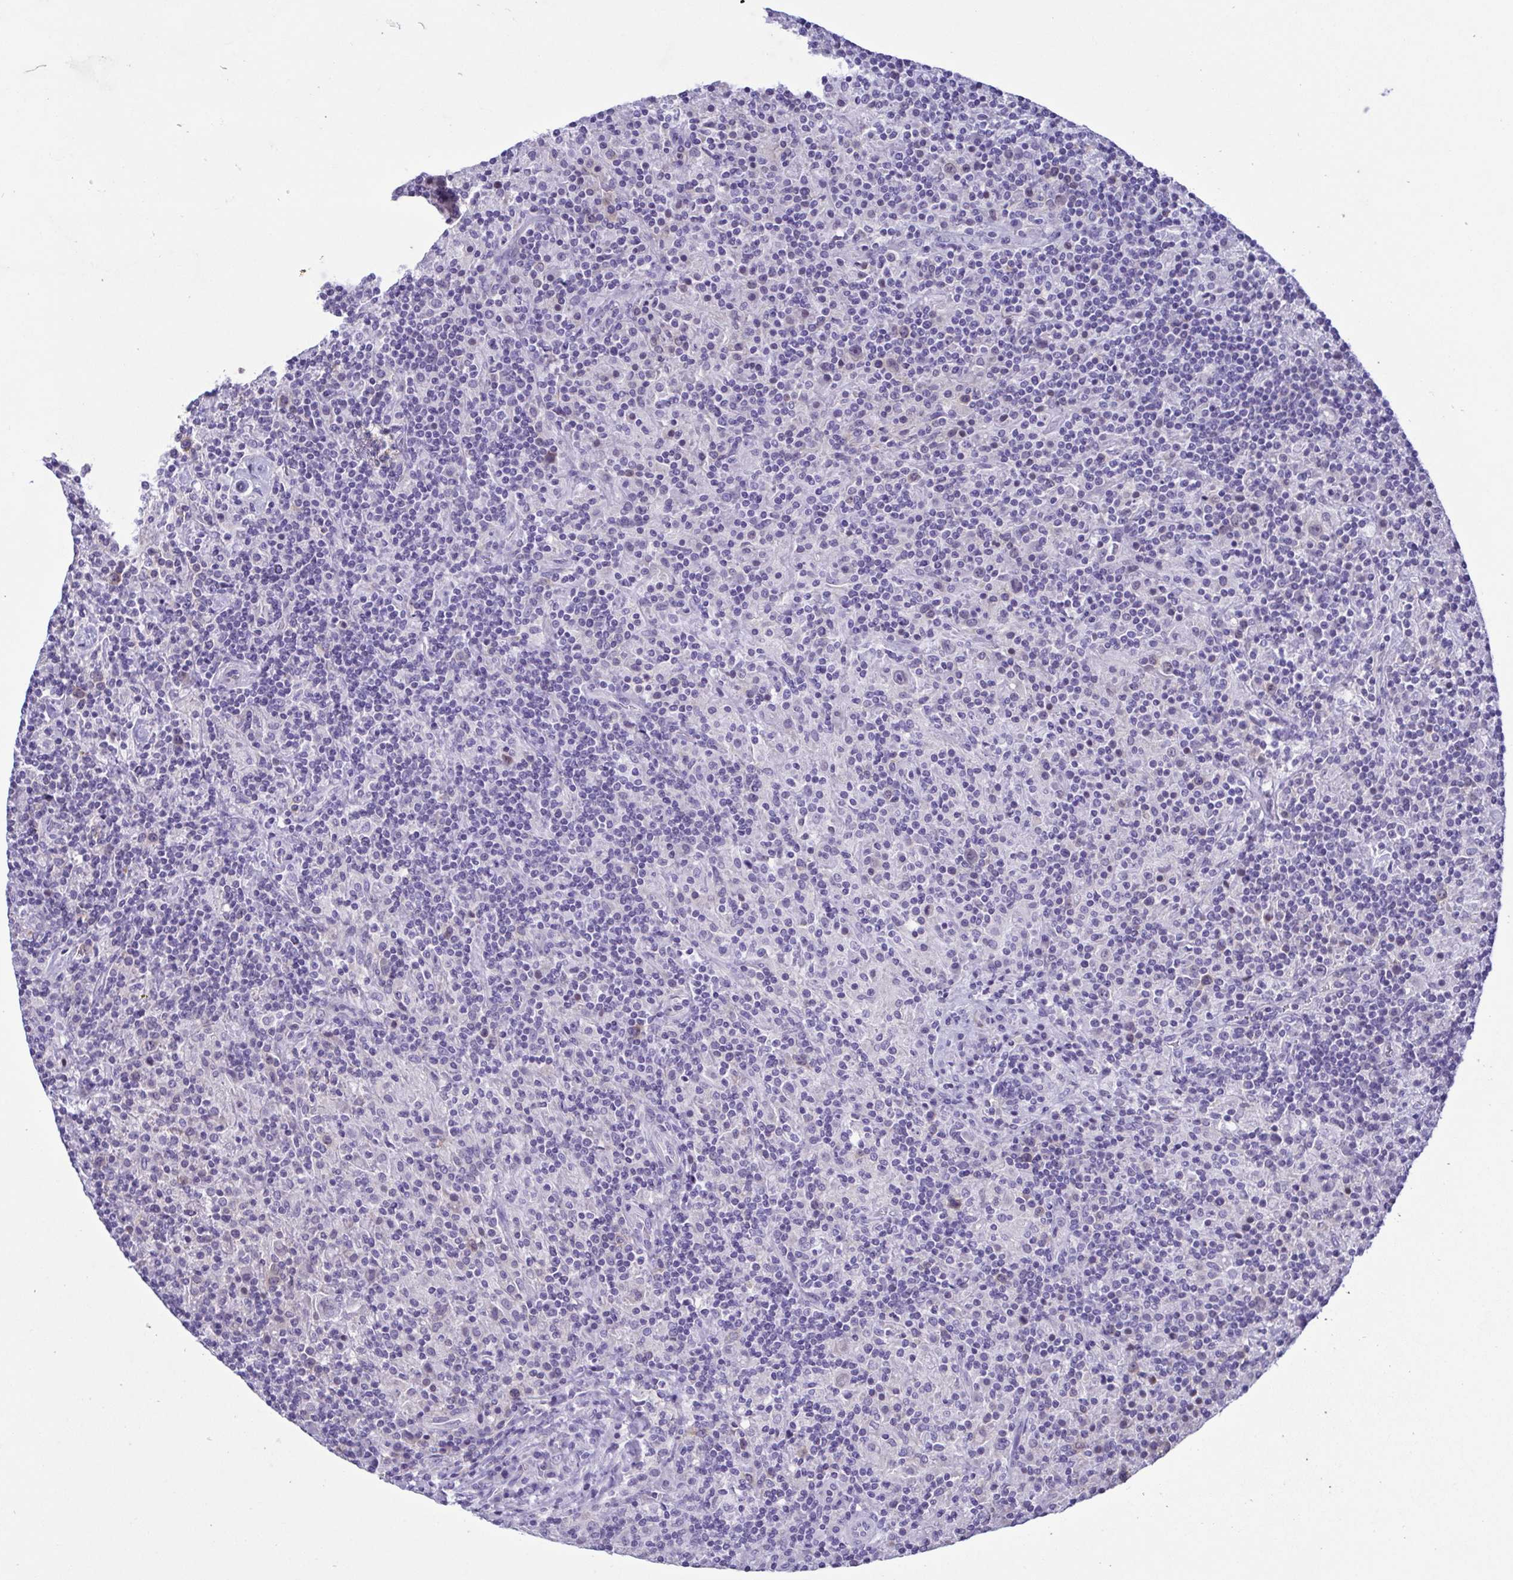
{"staining": {"intensity": "negative", "quantity": "none", "location": "none"}, "tissue": "lymphoma", "cell_type": "Tumor cells", "image_type": "cancer", "snomed": [{"axis": "morphology", "description": "Hodgkin's disease, NOS"}, {"axis": "topography", "description": "Lymph node"}], "caption": "A micrograph of human Hodgkin's disease is negative for staining in tumor cells.", "gene": "TNNI3", "patient": {"sex": "male", "age": 70}}